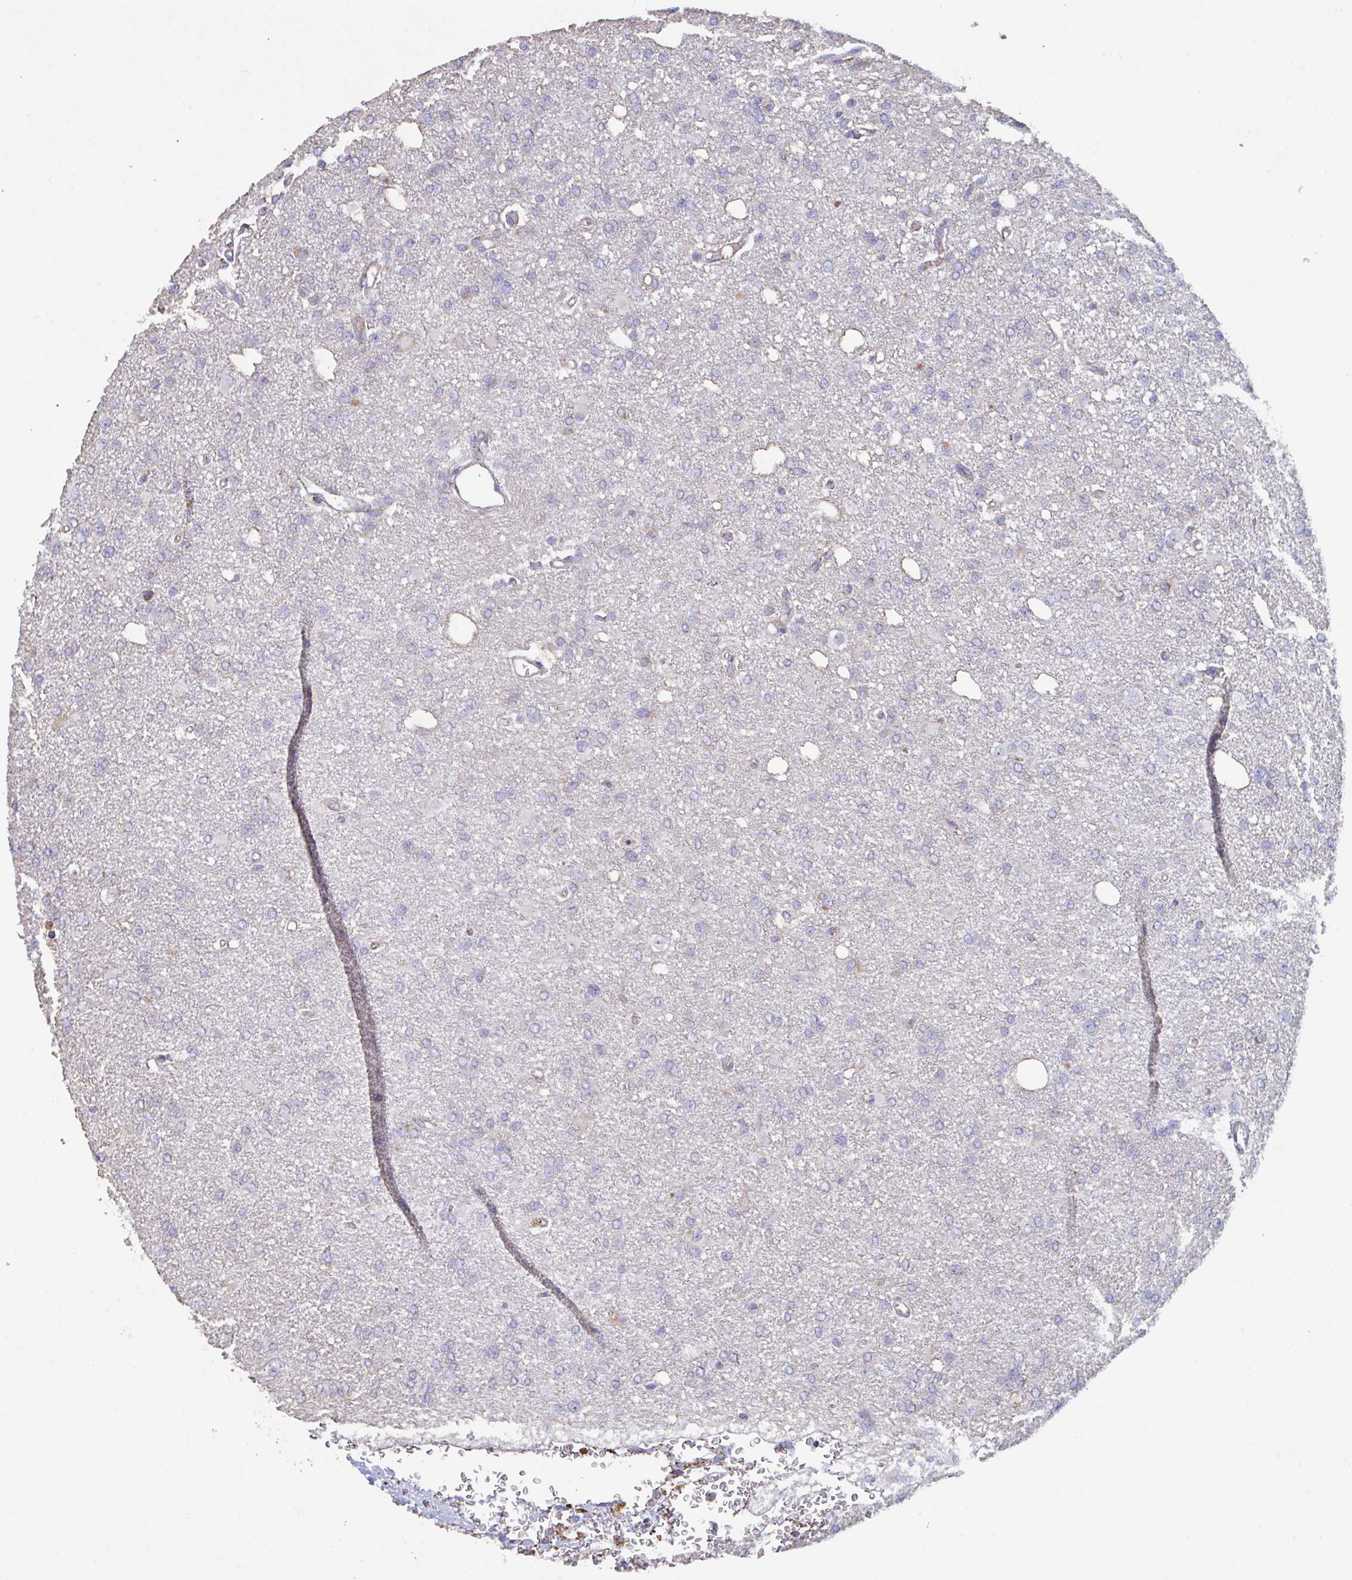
{"staining": {"intensity": "negative", "quantity": "none", "location": "none"}, "tissue": "glioma", "cell_type": "Tumor cells", "image_type": "cancer", "snomed": [{"axis": "morphology", "description": "Glioma, malignant, Low grade"}, {"axis": "topography", "description": "Brain"}], "caption": "There is no significant positivity in tumor cells of malignant glioma (low-grade).", "gene": "BCAT2", "patient": {"sex": "male", "age": 26}}